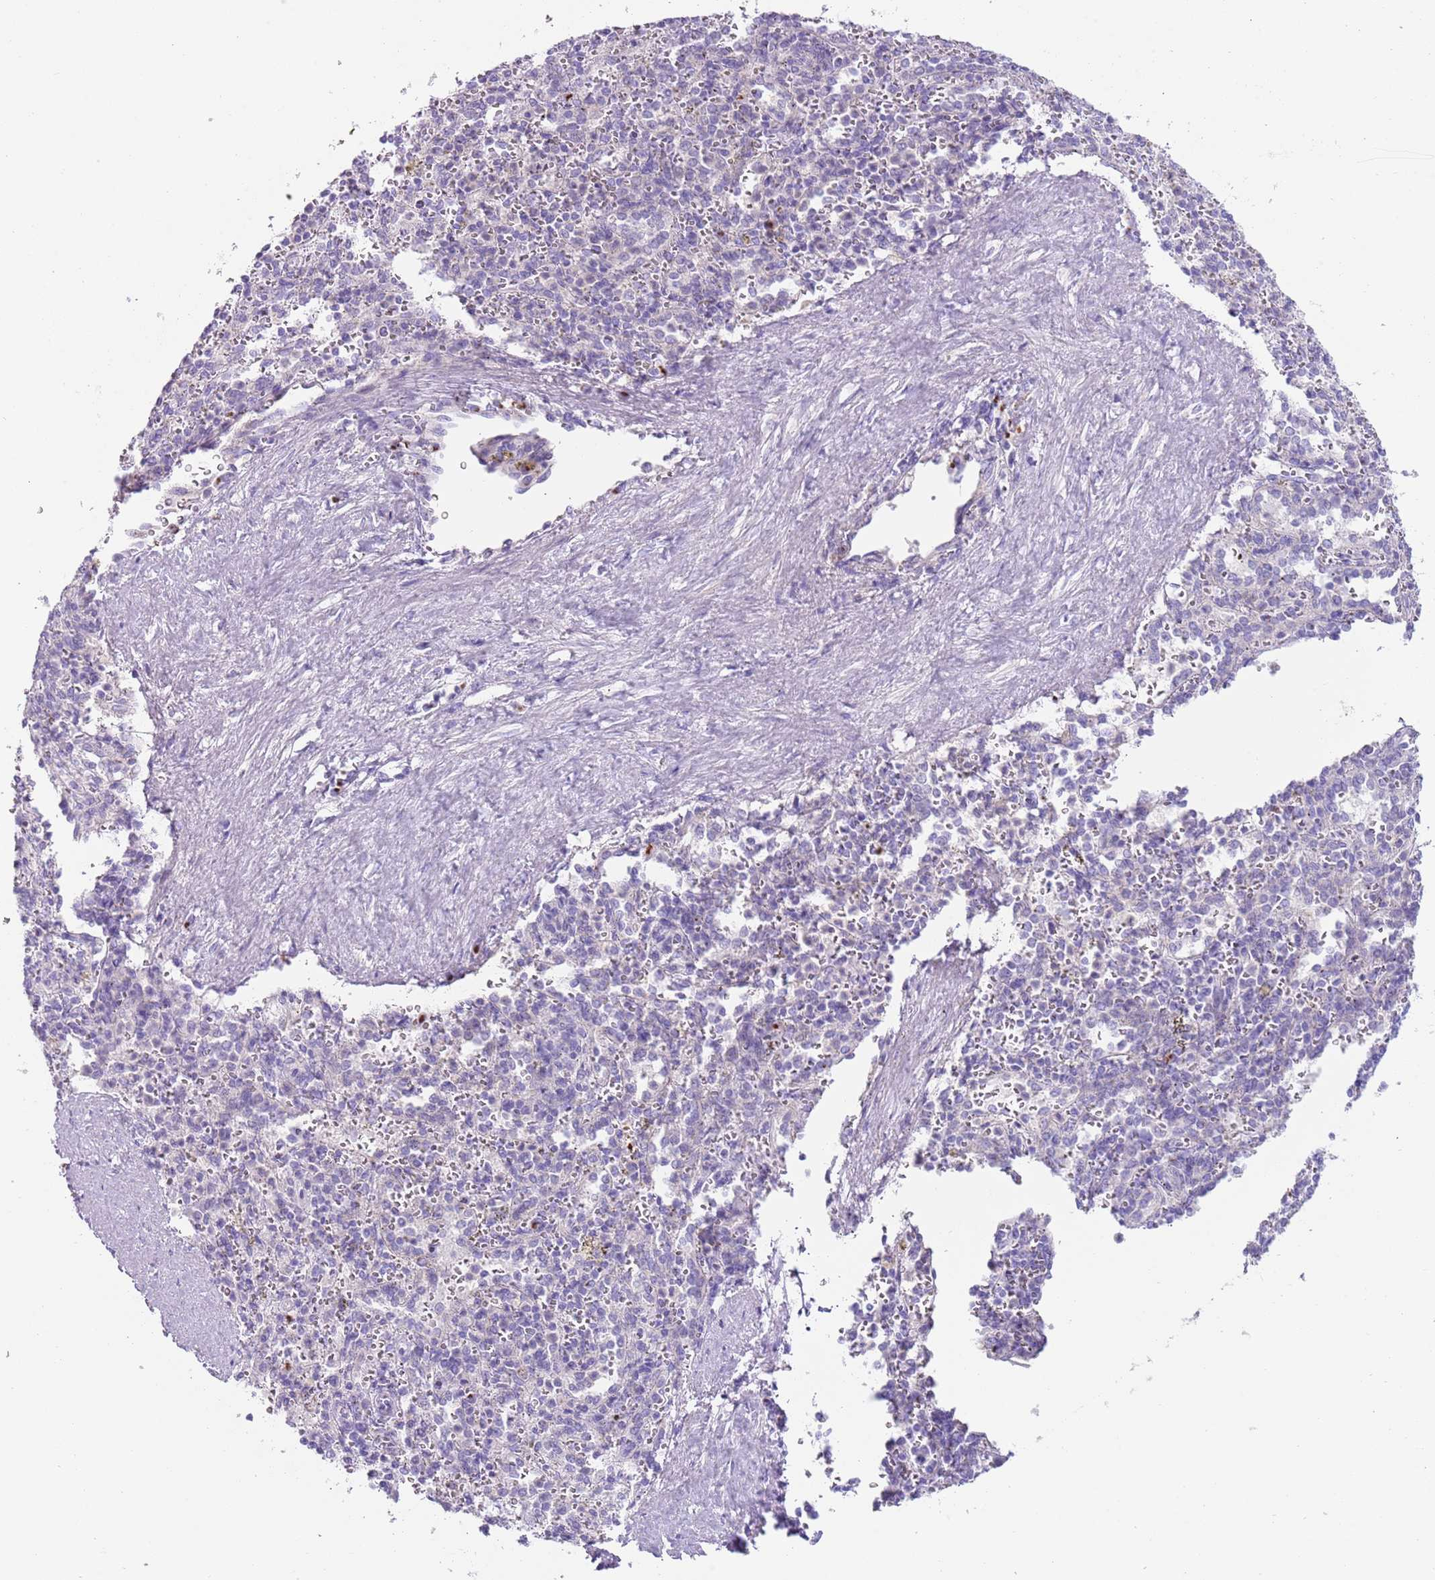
{"staining": {"intensity": "strong", "quantity": "<25%", "location": "cytoplasmic/membranous"}, "tissue": "spleen", "cell_type": "Cells in red pulp", "image_type": "normal", "snomed": [{"axis": "morphology", "description": "Normal tissue, NOS"}, {"axis": "topography", "description": "Spleen"}], "caption": "Strong cytoplasmic/membranous staining for a protein is identified in about <25% of cells in red pulp of normal spleen using immunohistochemistry (IHC).", "gene": "C2CD3", "patient": {"sex": "female", "age": 21}}